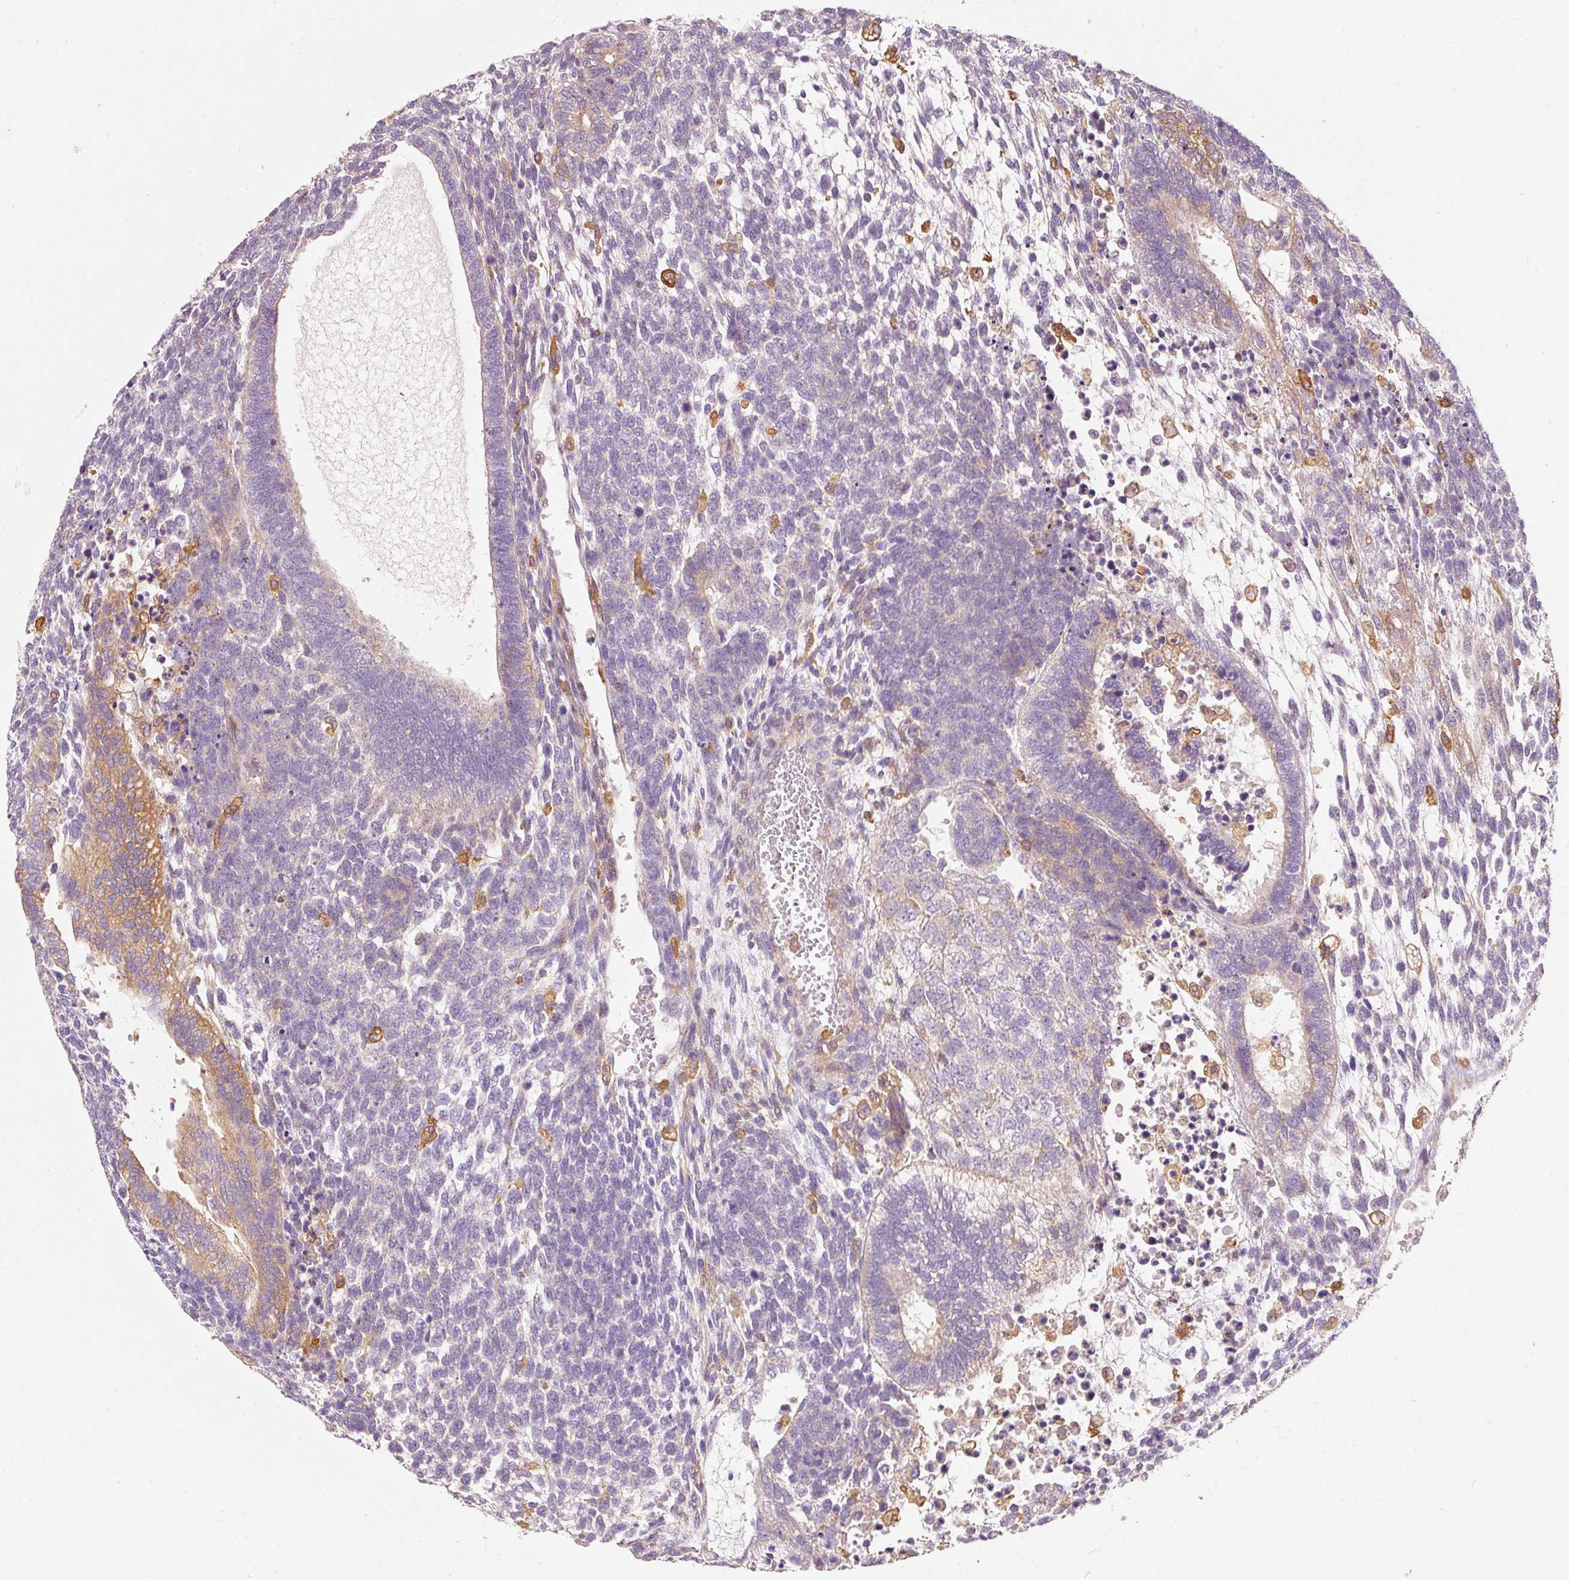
{"staining": {"intensity": "moderate", "quantity": "<25%", "location": "cytoplasmic/membranous"}, "tissue": "testis cancer", "cell_type": "Tumor cells", "image_type": "cancer", "snomed": [{"axis": "morphology", "description": "Carcinoma, Embryonal, NOS"}, {"axis": "topography", "description": "Testis"}], "caption": "Brown immunohistochemical staining in human embryonal carcinoma (testis) reveals moderate cytoplasmic/membranous expression in approximately <25% of tumor cells.", "gene": "IQGAP2", "patient": {"sex": "male", "age": 23}}